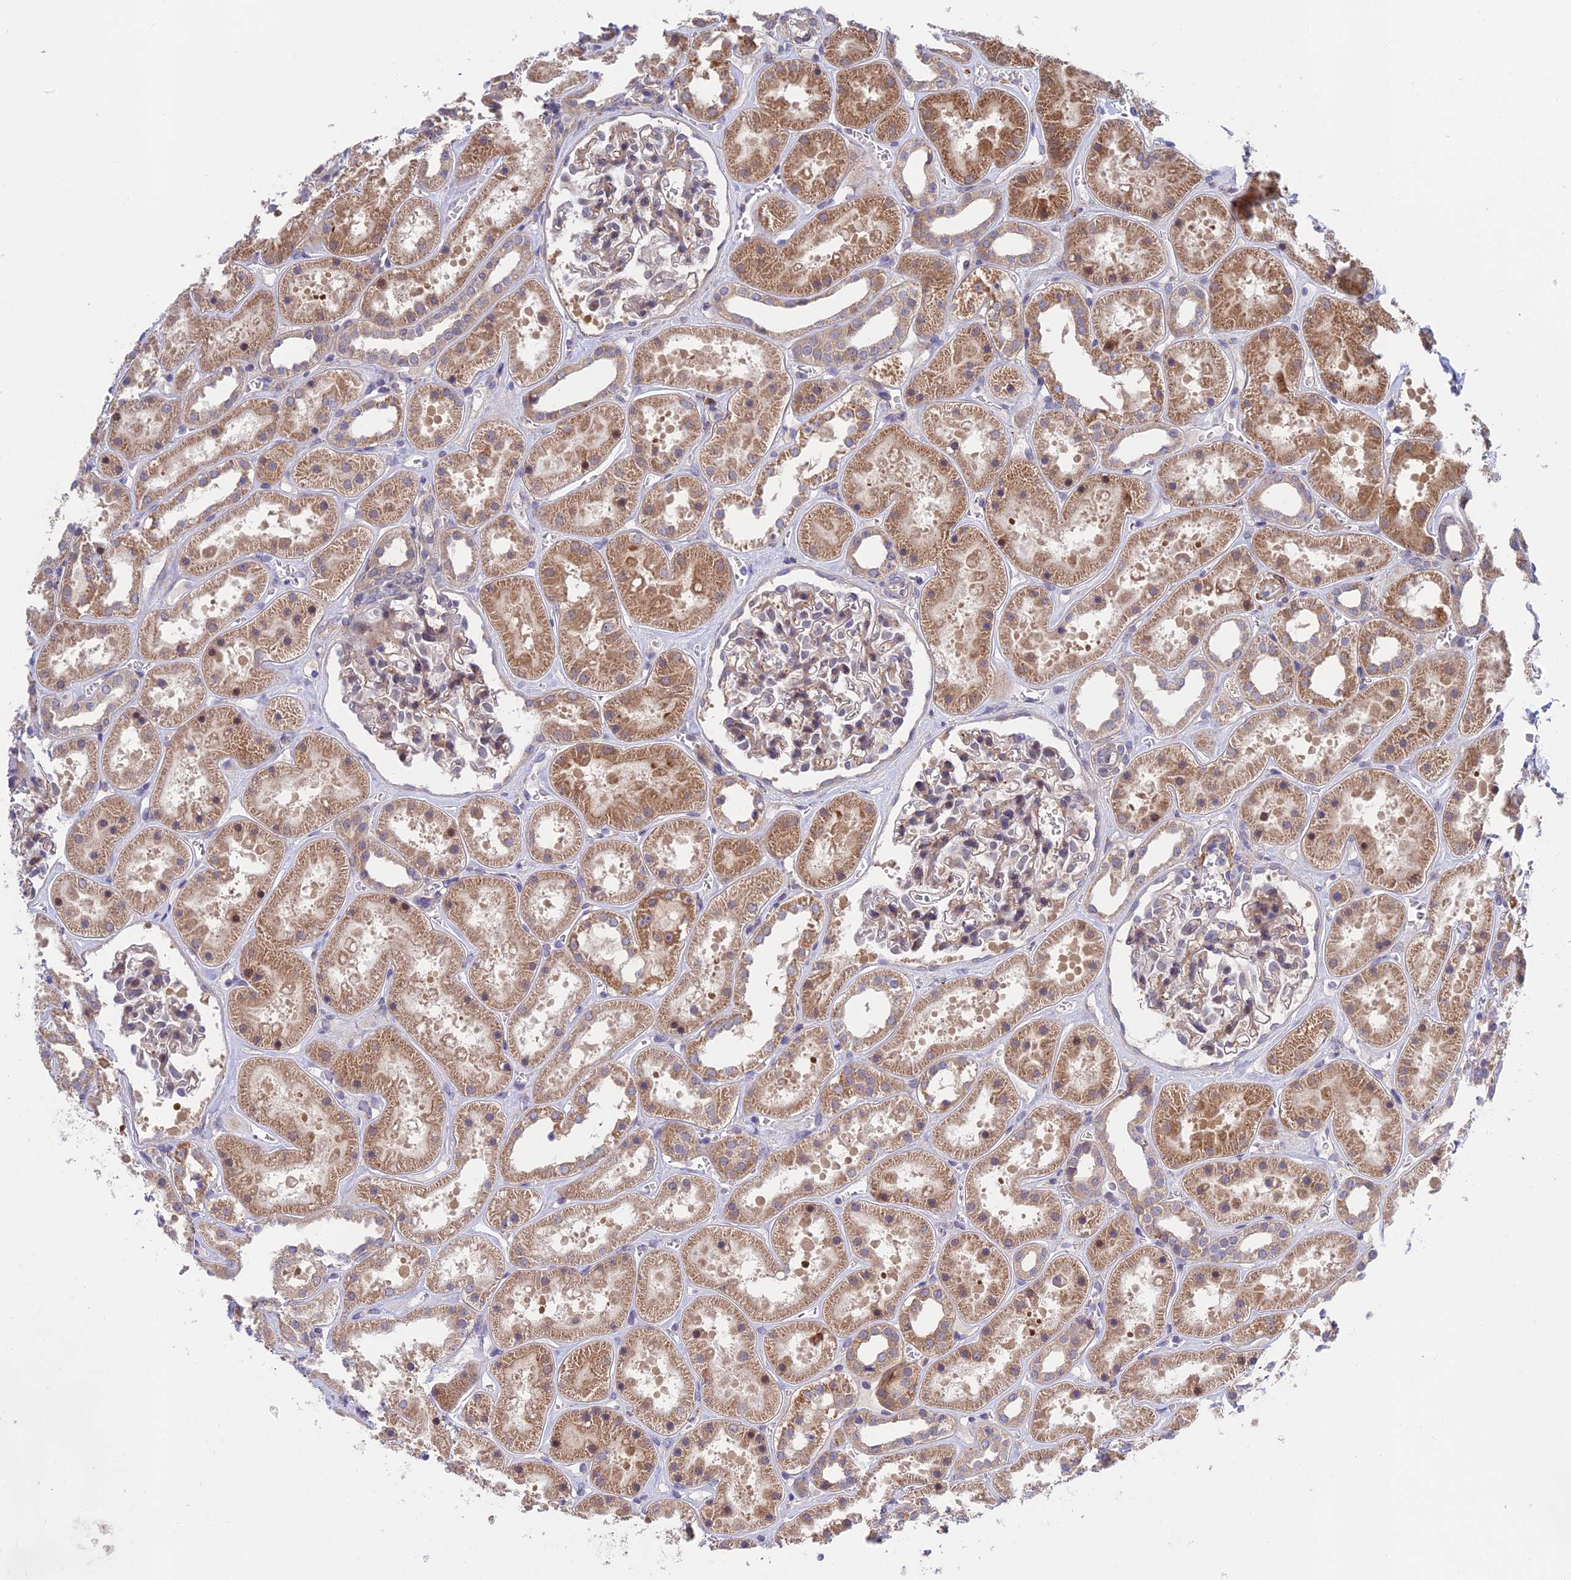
{"staining": {"intensity": "weak", "quantity": "25%-75%", "location": "cytoplasmic/membranous"}, "tissue": "kidney", "cell_type": "Cells in glomeruli", "image_type": "normal", "snomed": [{"axis": "morphology", "description": "Normal tissue, NOS"}, {"axis": "topography", "description": "Kidney"}], "caption": "Weak cytoplasmic/membranous protein expression is present in about 25%-75% of cells in glomeruli in kidney. Using DAB (3,3'-diaminobenzidine) (brown) and hematoxylin (blue) stains, captured at high magnification using brightfield microscopy.", "gene": "UROS", "patient": {"sex": "female", "age": 41}}